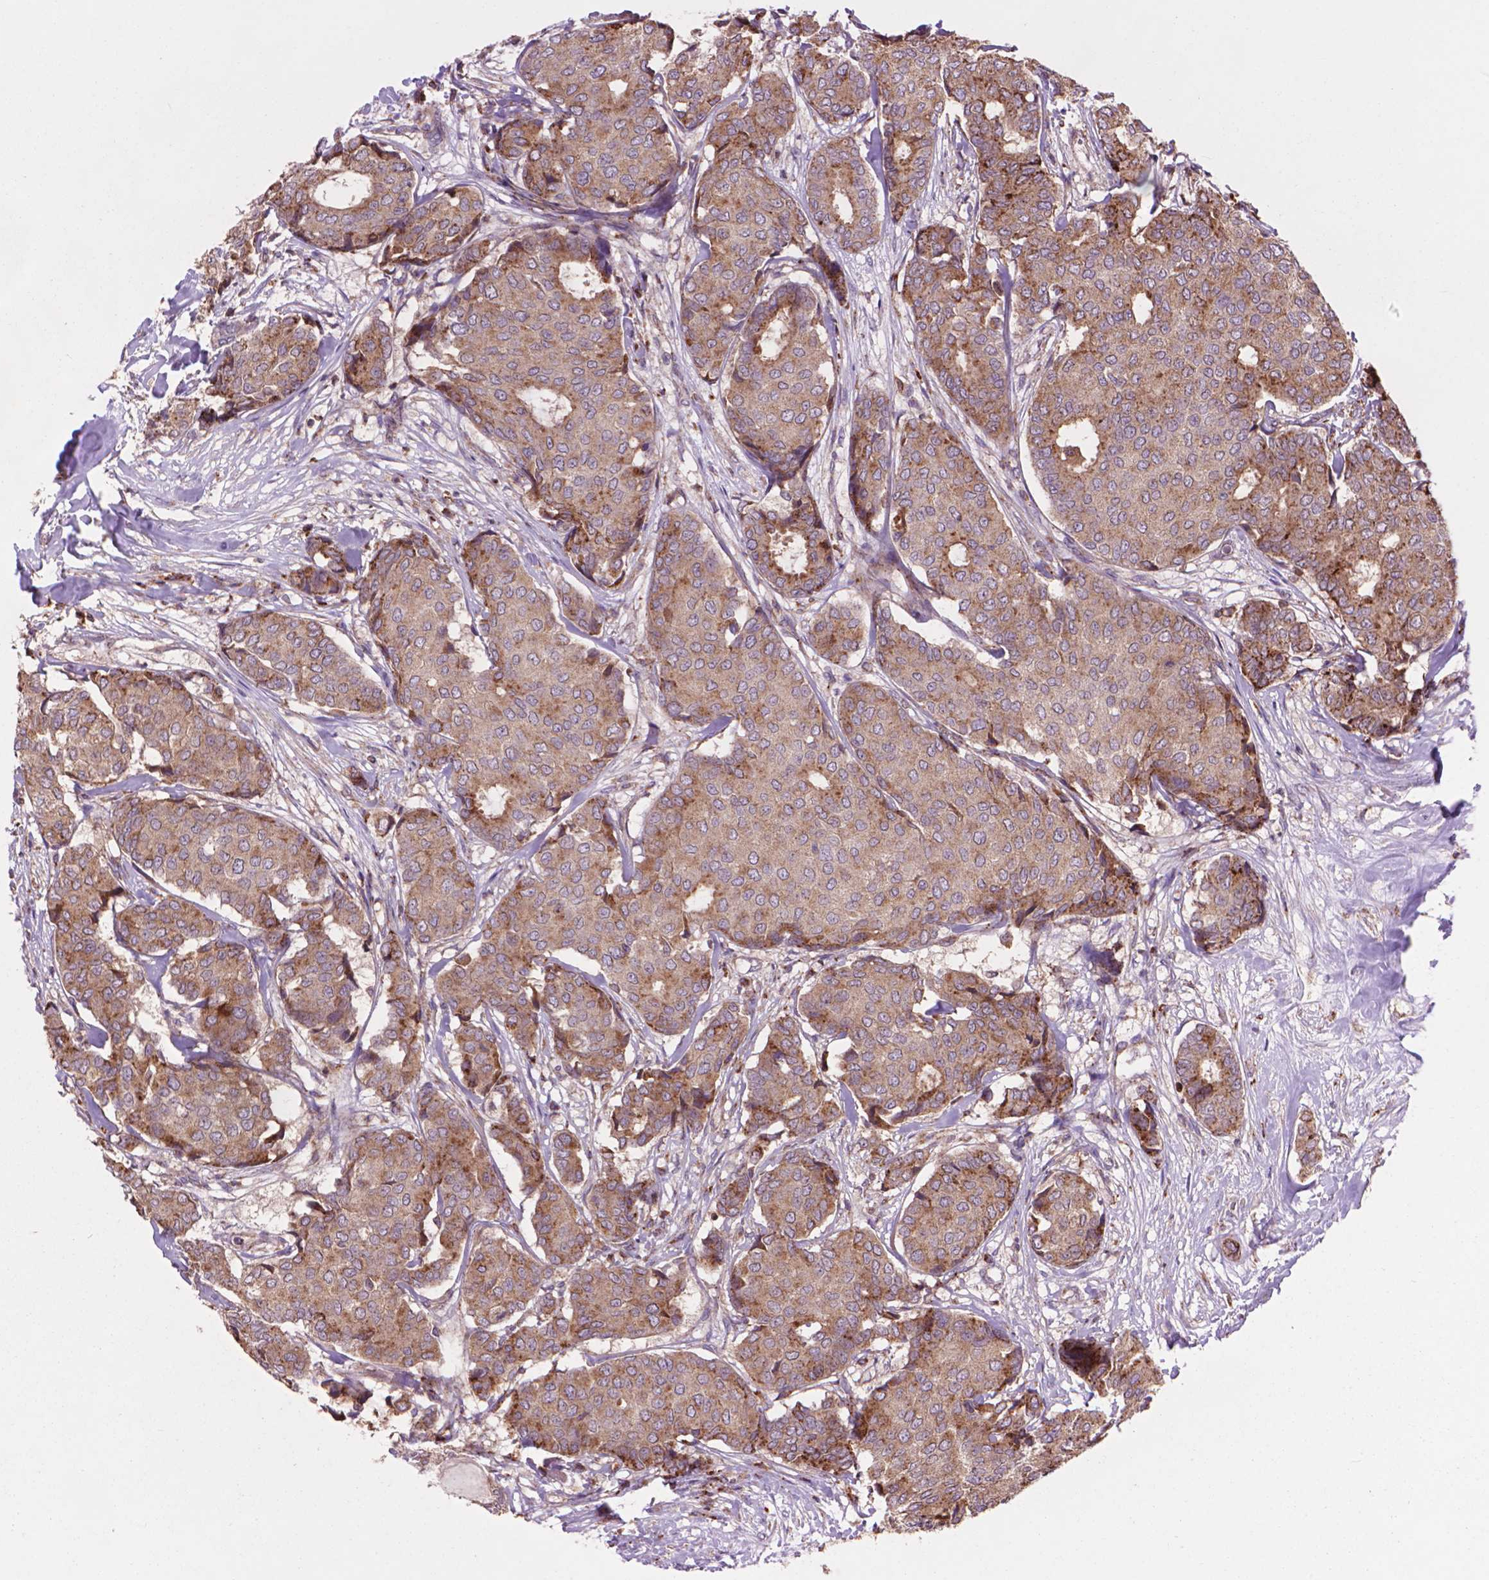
{"staining": {"intensity": "moderate", "quantity": ">75%", "location": "cytoplasmic/membranous"}, "tissue": "breast cancer", "cell_type": "Tumor cells", "image_type": "cancer", "snomed": [{"axis": "morphology", "description": "Duct carcinoma"}, {"axis": "topography", "description": "Breast"}], "caption": "Immunohistochemical staining of breast intraductal carcinoma displays medium levels of moderate cytoplasmic/membranous protein staining in approximately >75% of tumor cells. (brown staining indicates protein expression, while blue staining denotes nuclei).", "gene": "GLB1", "patient": {"sex": "female", "age": 75}}